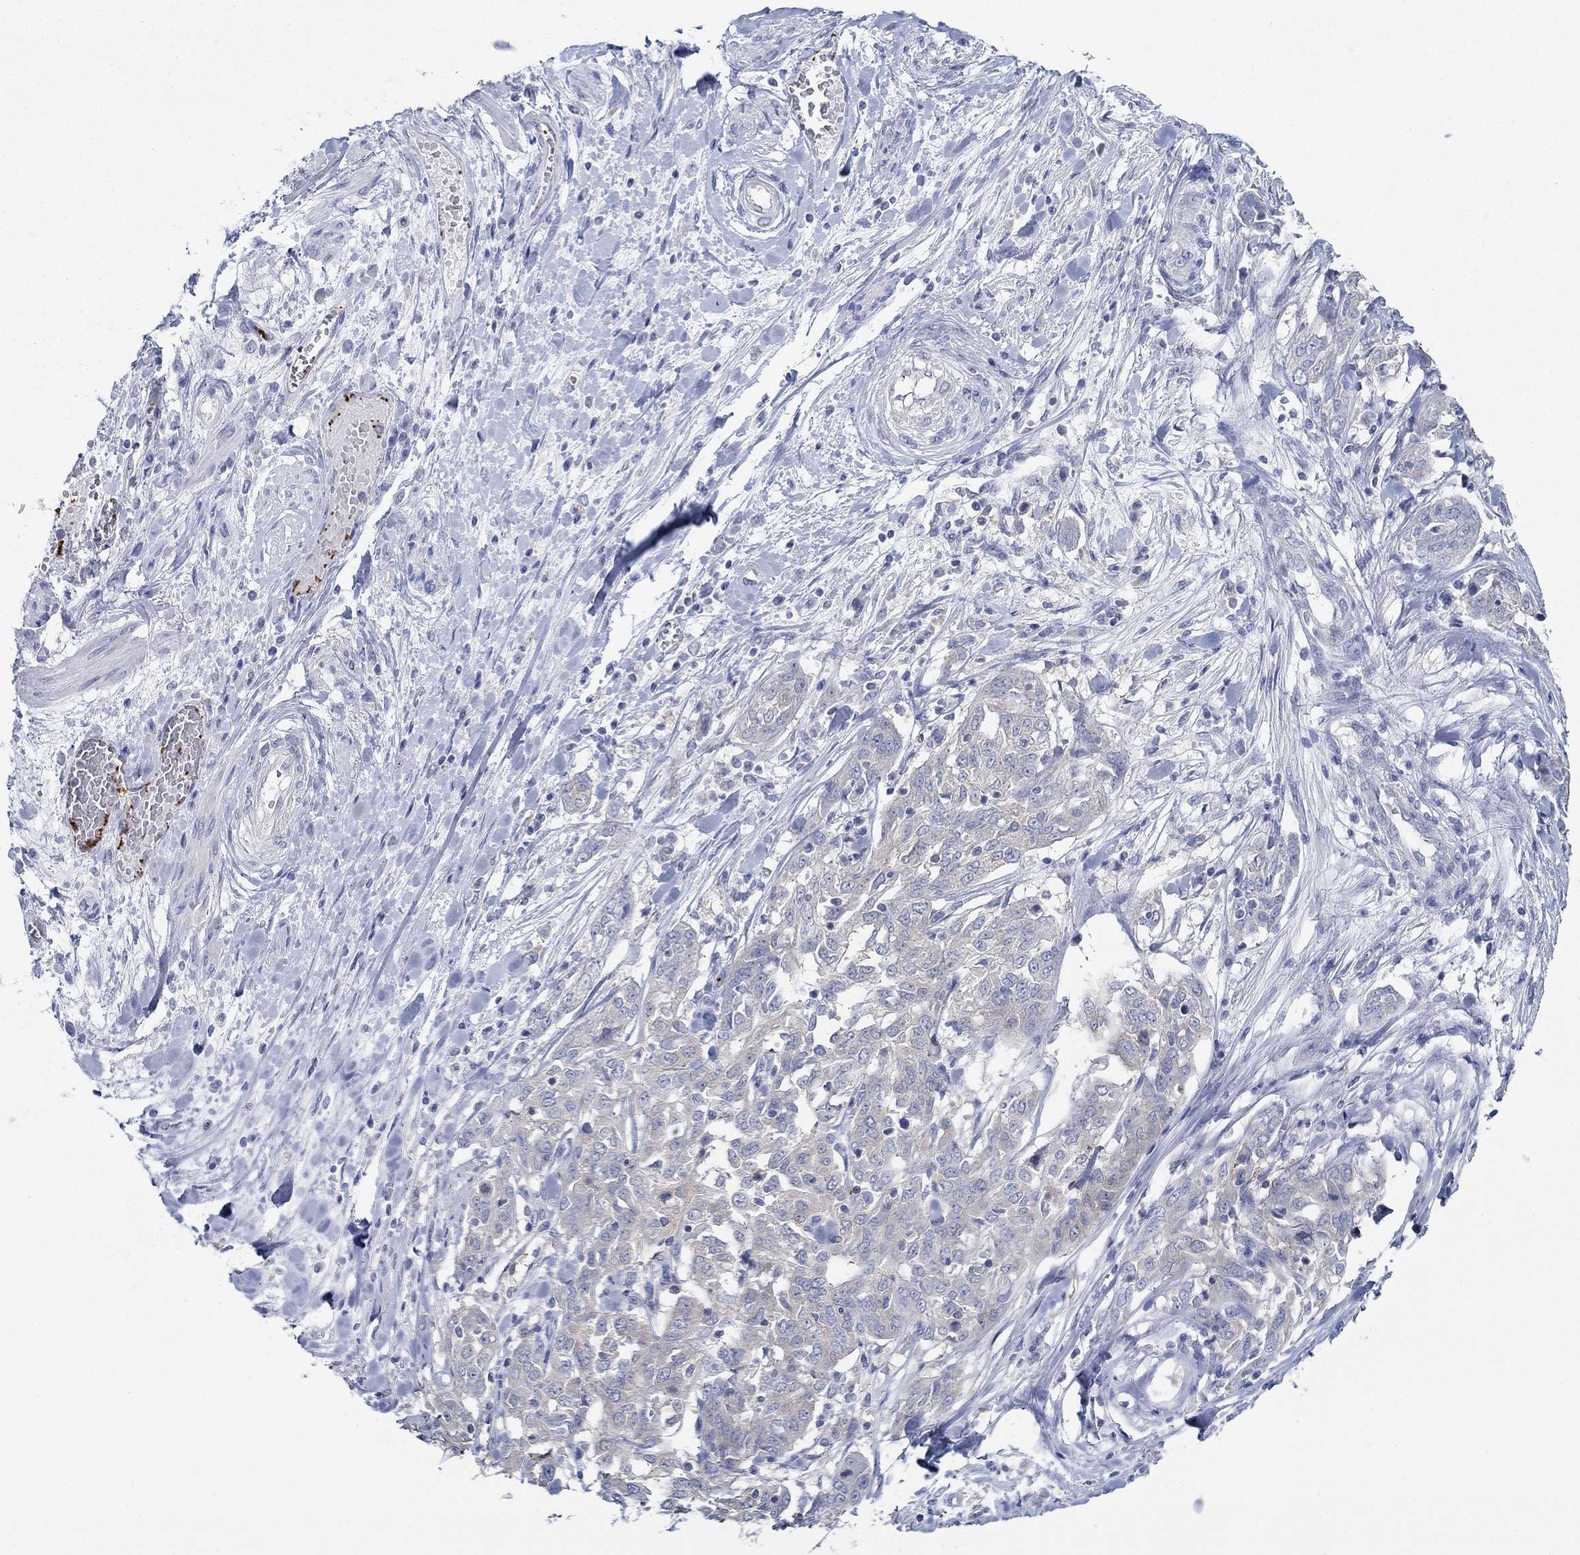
{"staining": {"intensity": "negative", "quantity": "none", "location": "none"}, "tissue": "ovarian cancer", "cell_type": "Tumor cells", "image_type": "cancer", "snomed": [{"axis": "morphology", "description": "Cystadenocarcinoma, serous, NOS"}, {"axis": "topography", "description": "Ovary"}], "caption": "A high-resolution micrograph shows immunohistochemistry staining of ovarian serous cystadenocarcinoma, which exhibits no significant staining in tumor cells.", "gene": "SLC27A3", "patient": {"sex": "female", "age": 67}}